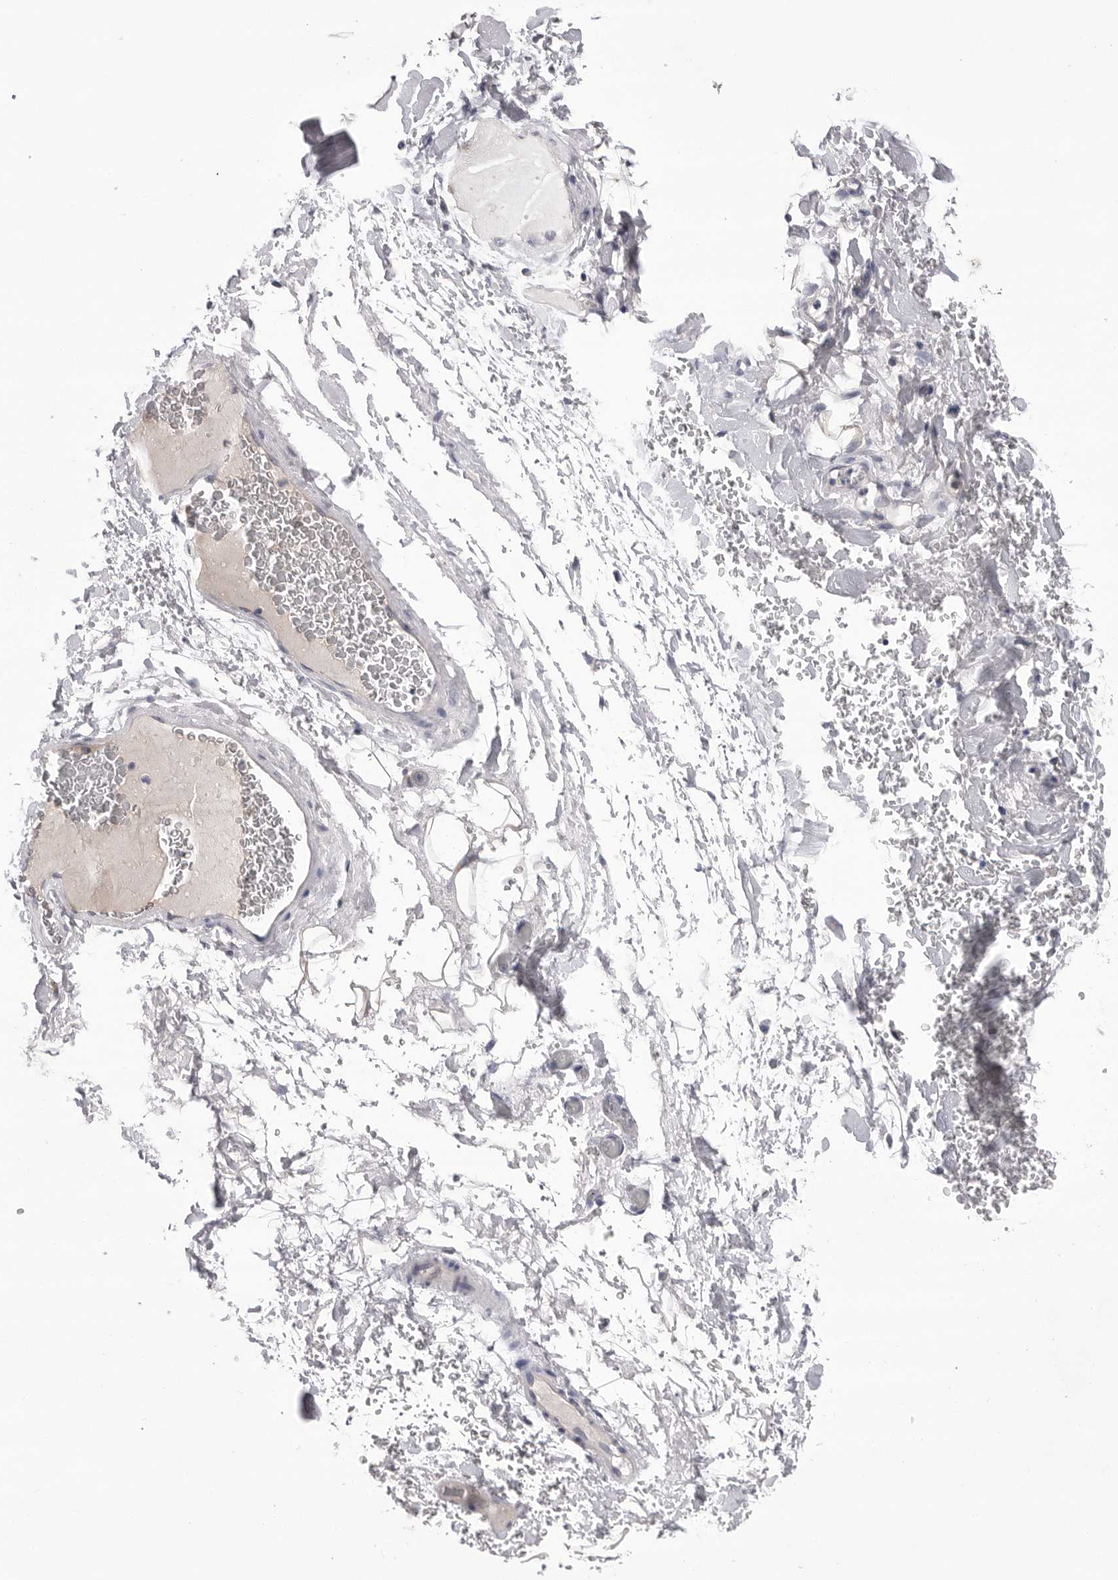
{"staining": {"intensity": "negative", "quantity": "none", "location": "none"}, "tissue": "adipose tissue", "cell_type": "Adipocytes", "image_type": "normal", "snomed": [{"axis": "morphology", "description": "Normal tissue, NOS"}, {"axis": "morphology", "description": "Adenocarcinoma, NOS"}, {"axis": "topography", "description": "Esophagus"}], "caption": "An image of adipose tissue stained for a protein exhibits no brown staining in adipocytes.", "gene": "DLGAP3", "patient": {"sex": "male", "age": 62}}